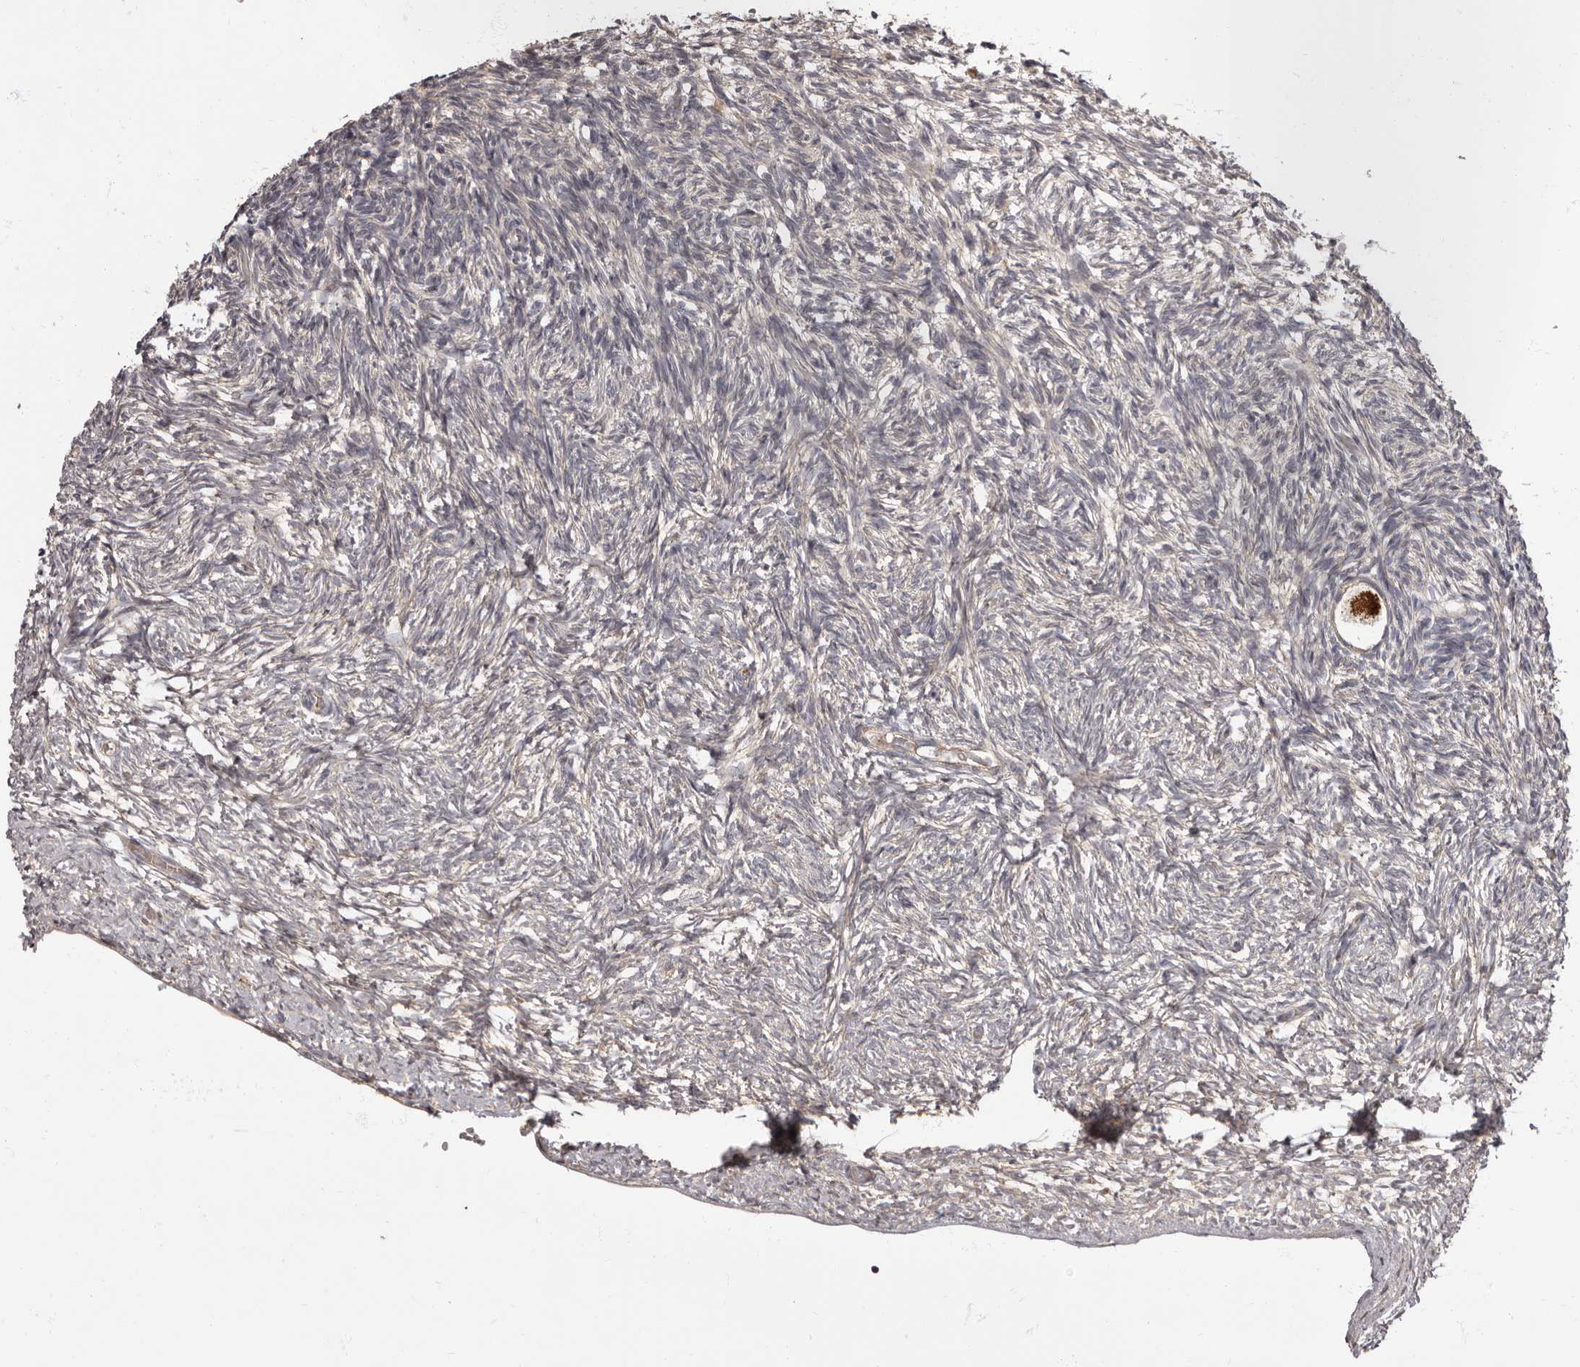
{"staining": {"intensity": "moderate", "quantity": ">75%", "location": "cytoplasmic/membranous"}, "tissue": "ovary", "cell_type": "Follicle cells", "image_type": "normal", "snomed": [{"axis": "morphology", "description": "Normal tissue, NOS"}, {"axis": "topography", "description": "Ovary"}], "caption": "Brown immunohistochemical staining in benign human ovary demonstrates moderate cytoplasmic/membranous expression in approximately >75% of follicle cells.", "gene": "ADCY2", "patient": {"sex": "female", "age": 34}}